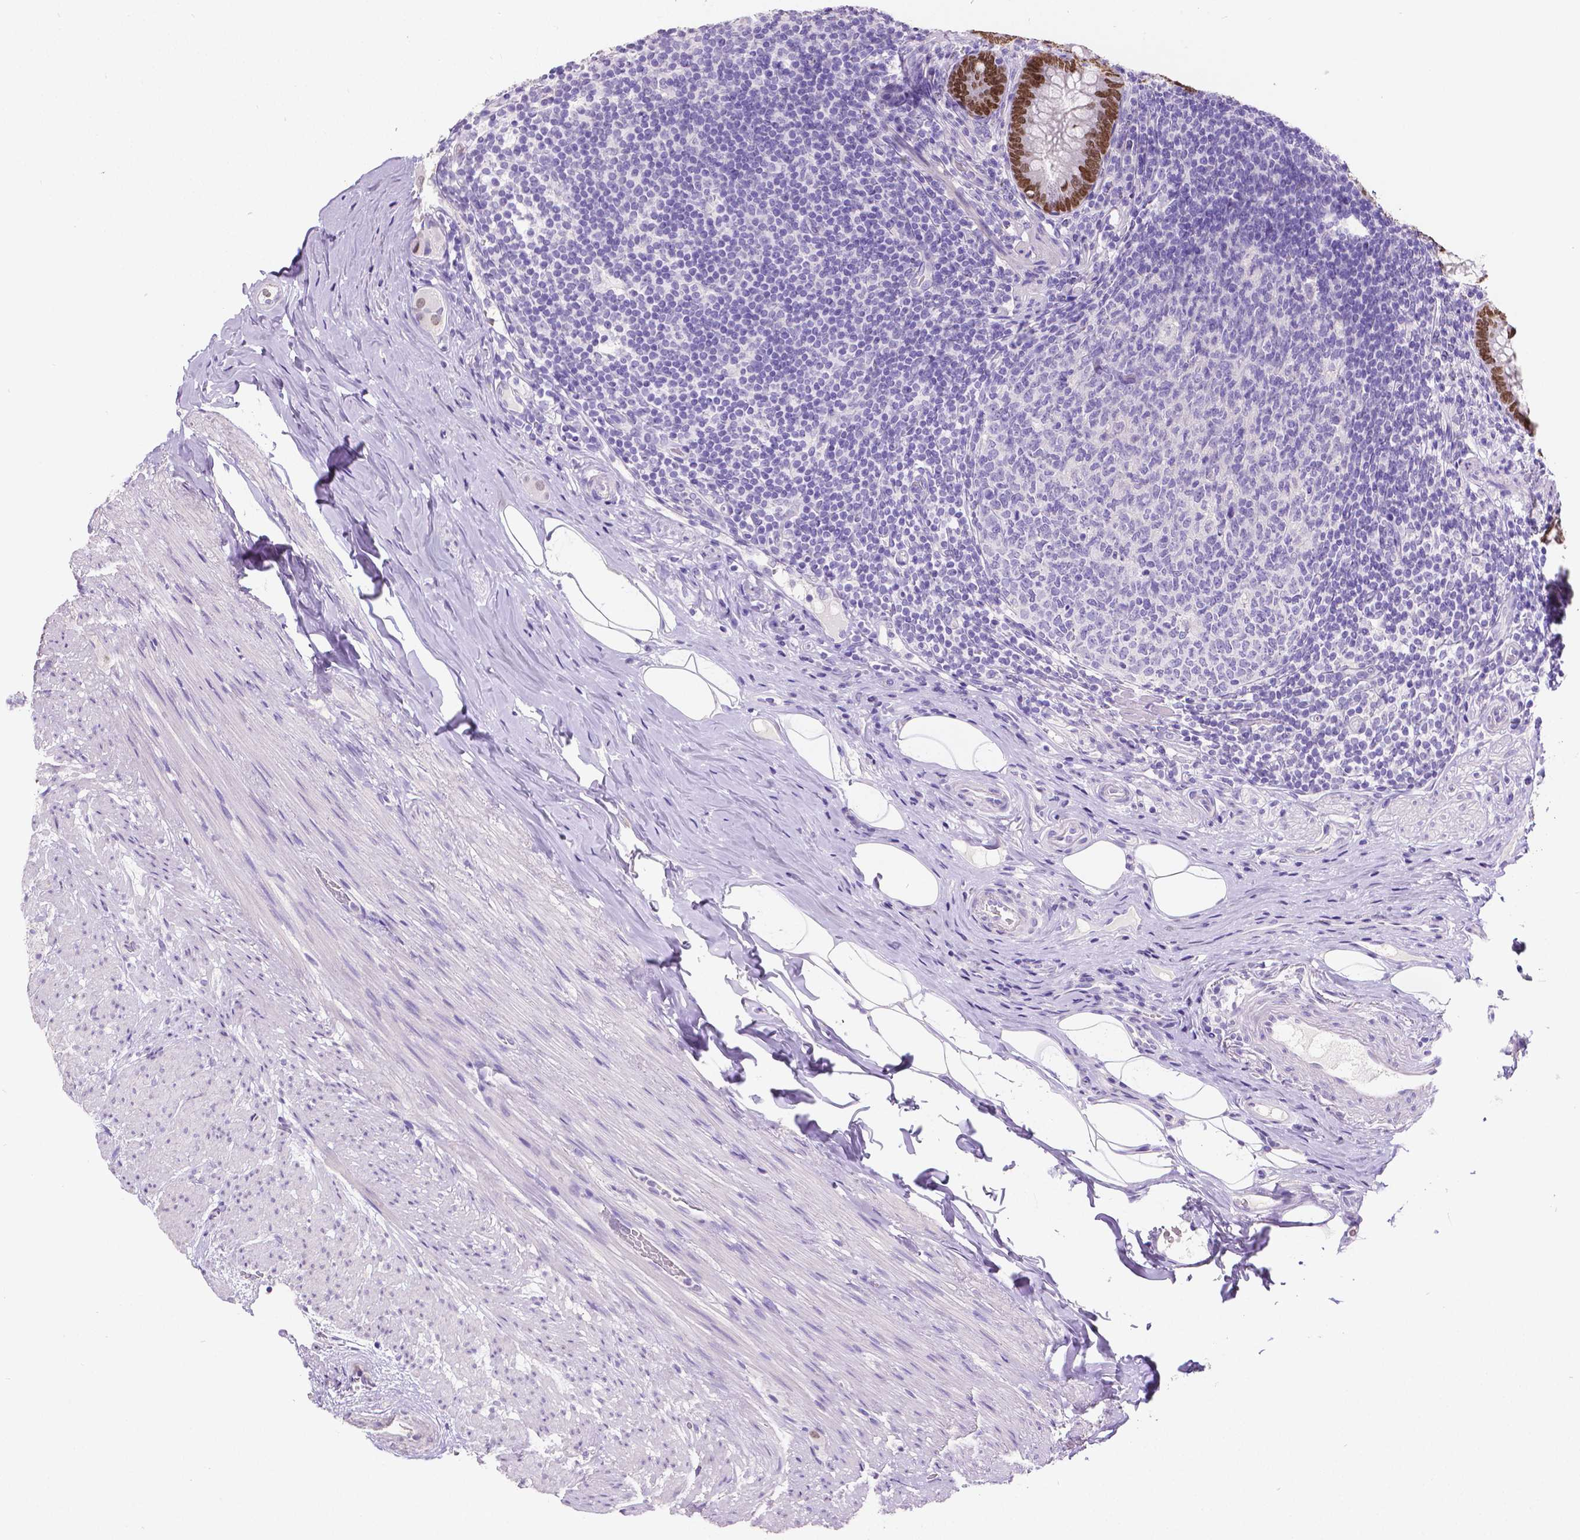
{"staining": {"intensity": "strong", "quantity": ">75%", "location": "nuclear"}, "tissue": "appendix", "cell_type": "Glandular cells", "image_type": "normal", "snomed": [{"axis": "morphology", "description": "Normal tissue, NOS"}, {"axis": "topography", "description": "Appendix"}], "caption": "The histopathology image demonstrates staining of normal appendix, revealing strong nuclear protein staining (brown color) within glandular cells. (DAB IHC, brown staining for protein, blue staining for nuclei).", "gene": "SATB2", "patient": {"sex": "male", "age": 47}}